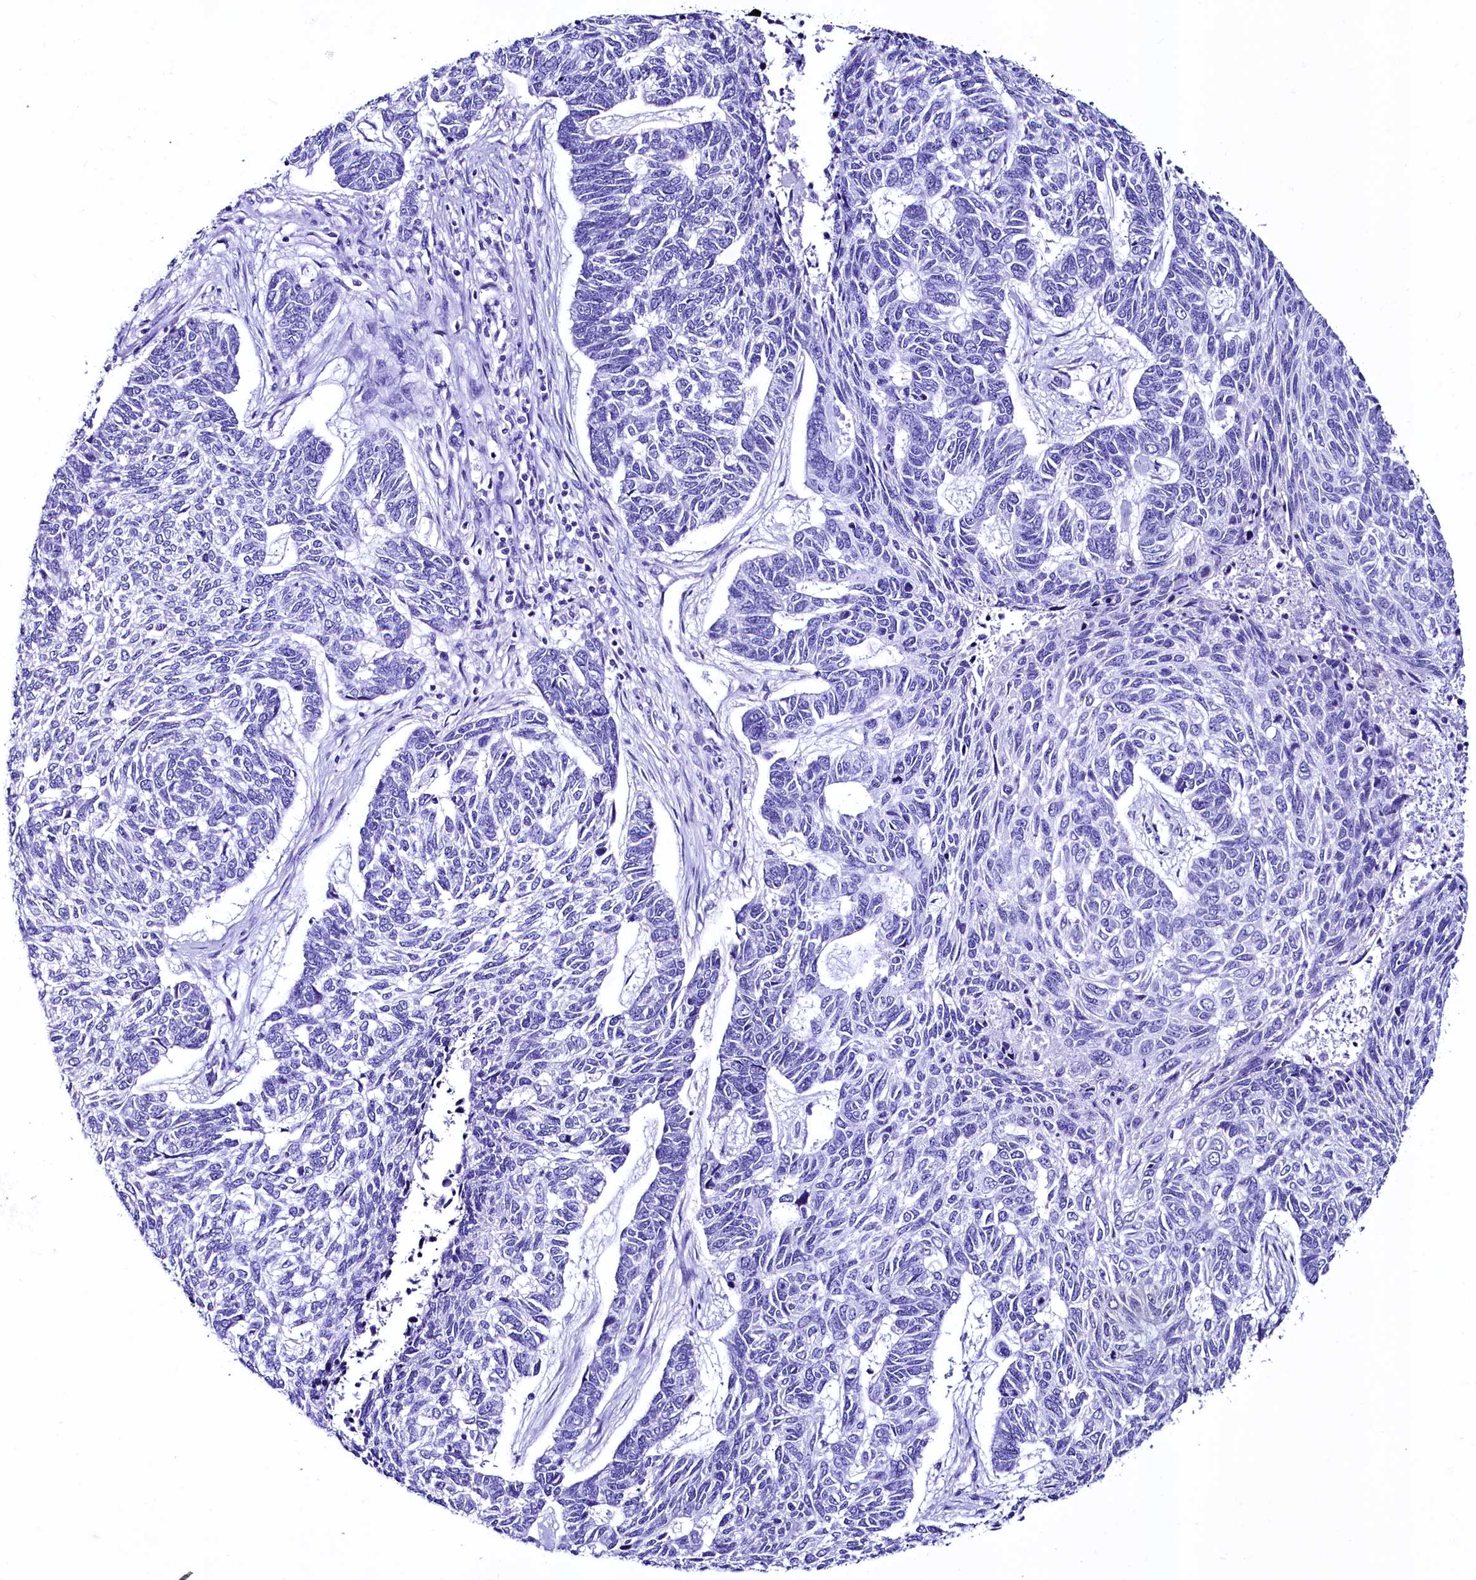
{"staining": {"intensity": "negative", "quantity": "none", "location": "none"}, "tissue": "skin cancer", "cell_type": "Tumor cells", "image_type": "cancer", "snomed": [{"axis": "morphology", "description": "Basal cell carcinoma"}, {"axis": "topography", "description": "Skin"}], "caption": "Immunohistochemistry photomicrograph of human skin basal cell carcinoma stained for a protein (brown), which exhibits no positivity in tumor cells.", "gene": "SFSWAP", "patient": {"sex": "female", "age": 65}}